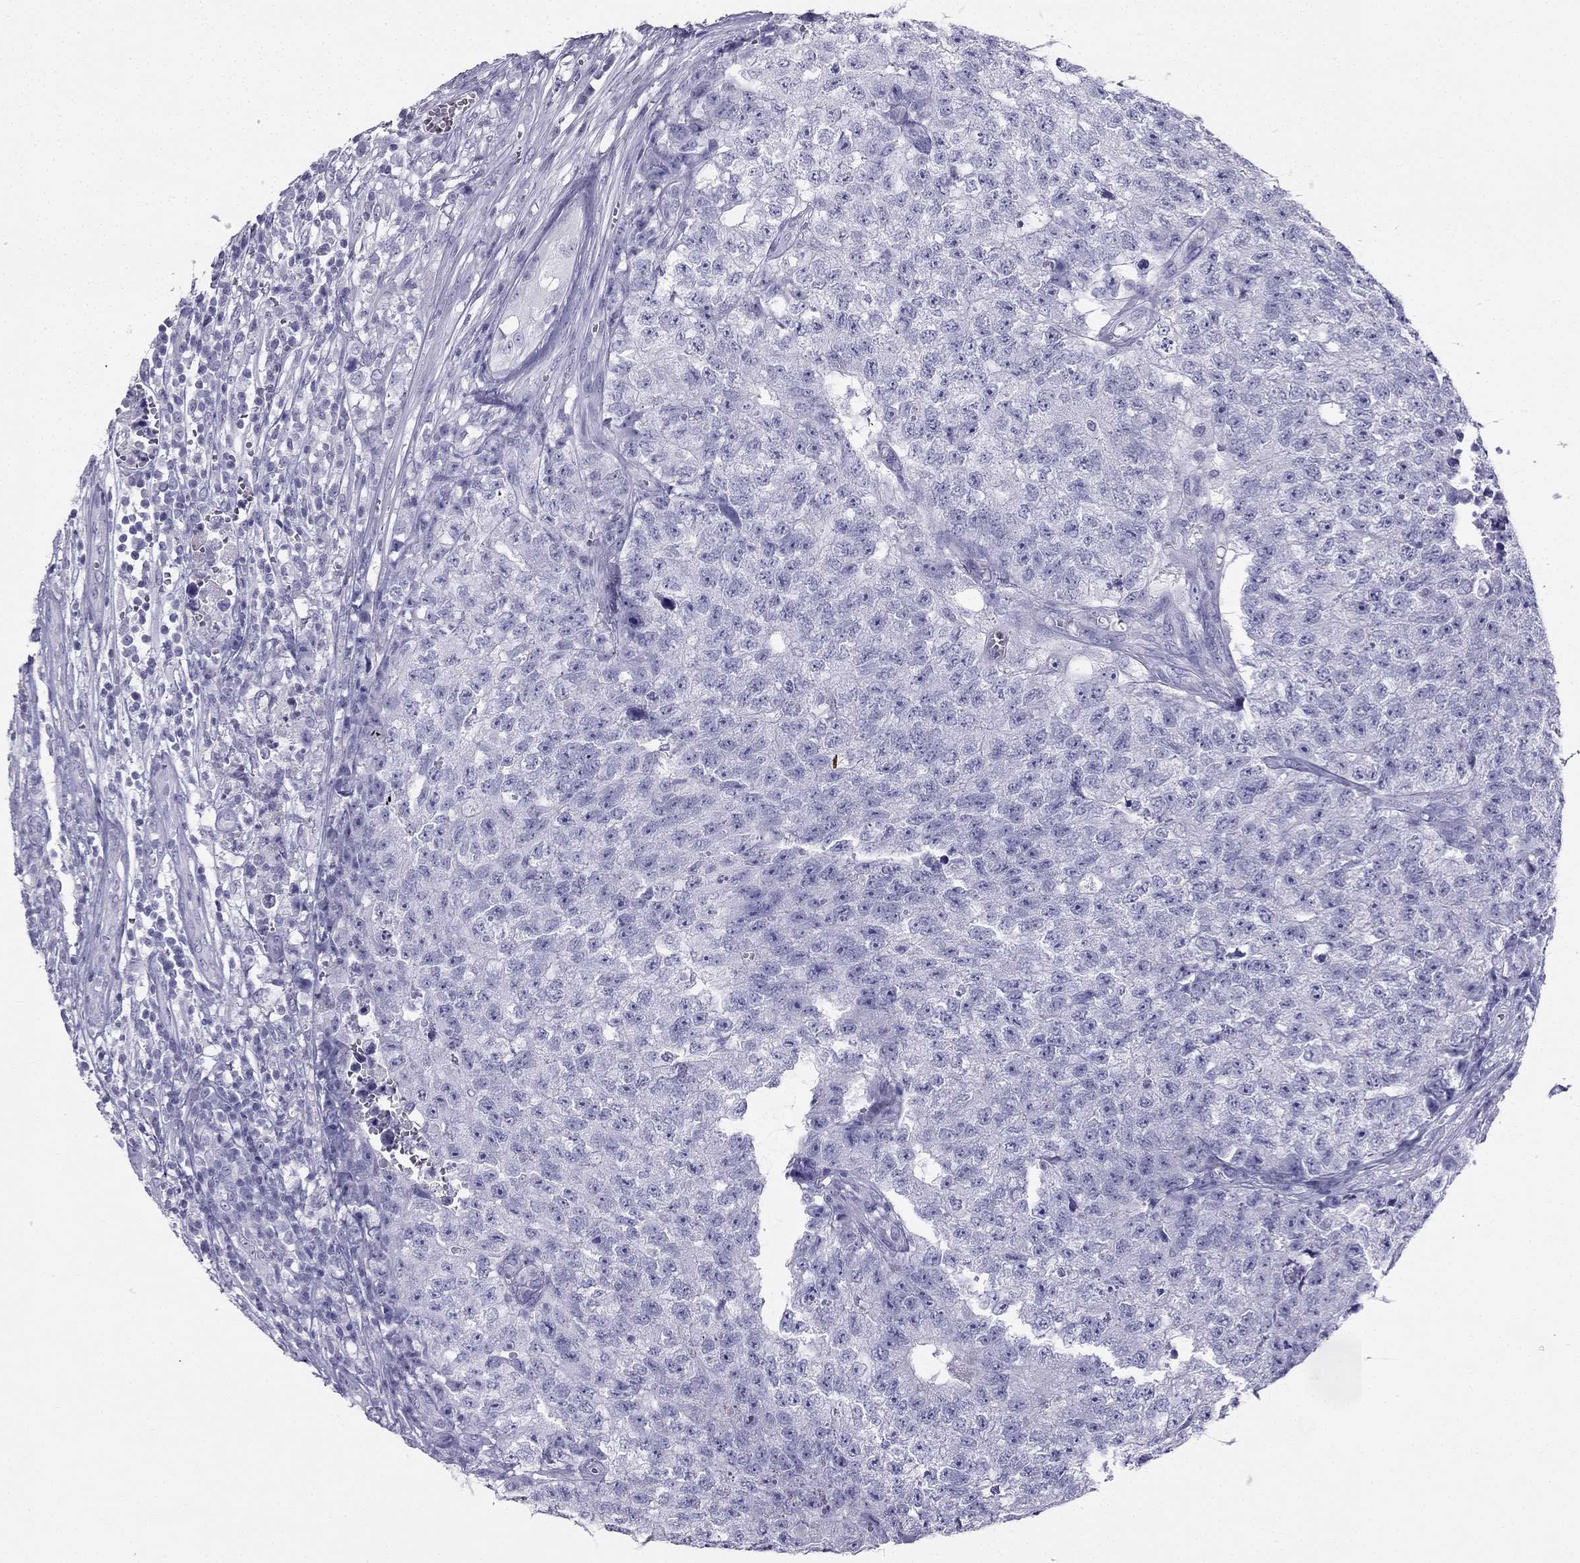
{"staining": {"intensity": "negative", "quantity": "none", "location": "none"}, "tissue": "testis cancer", "cell_type": "Tumor cells", "image_type": "cancer", "snomed": [{"axis": "morphology", "description": "Seminoma, NOS"}, {"axis": "morphology", "description": "Carcinoma, Embryonal, NOS"}, {"axis": "topography", "description": "Testis"}], "caption": "IHC of testis seminoma reveals no staining in tumor cells.", "gene": "TFF3", "patient": {"sex": "male", "age": 22}}